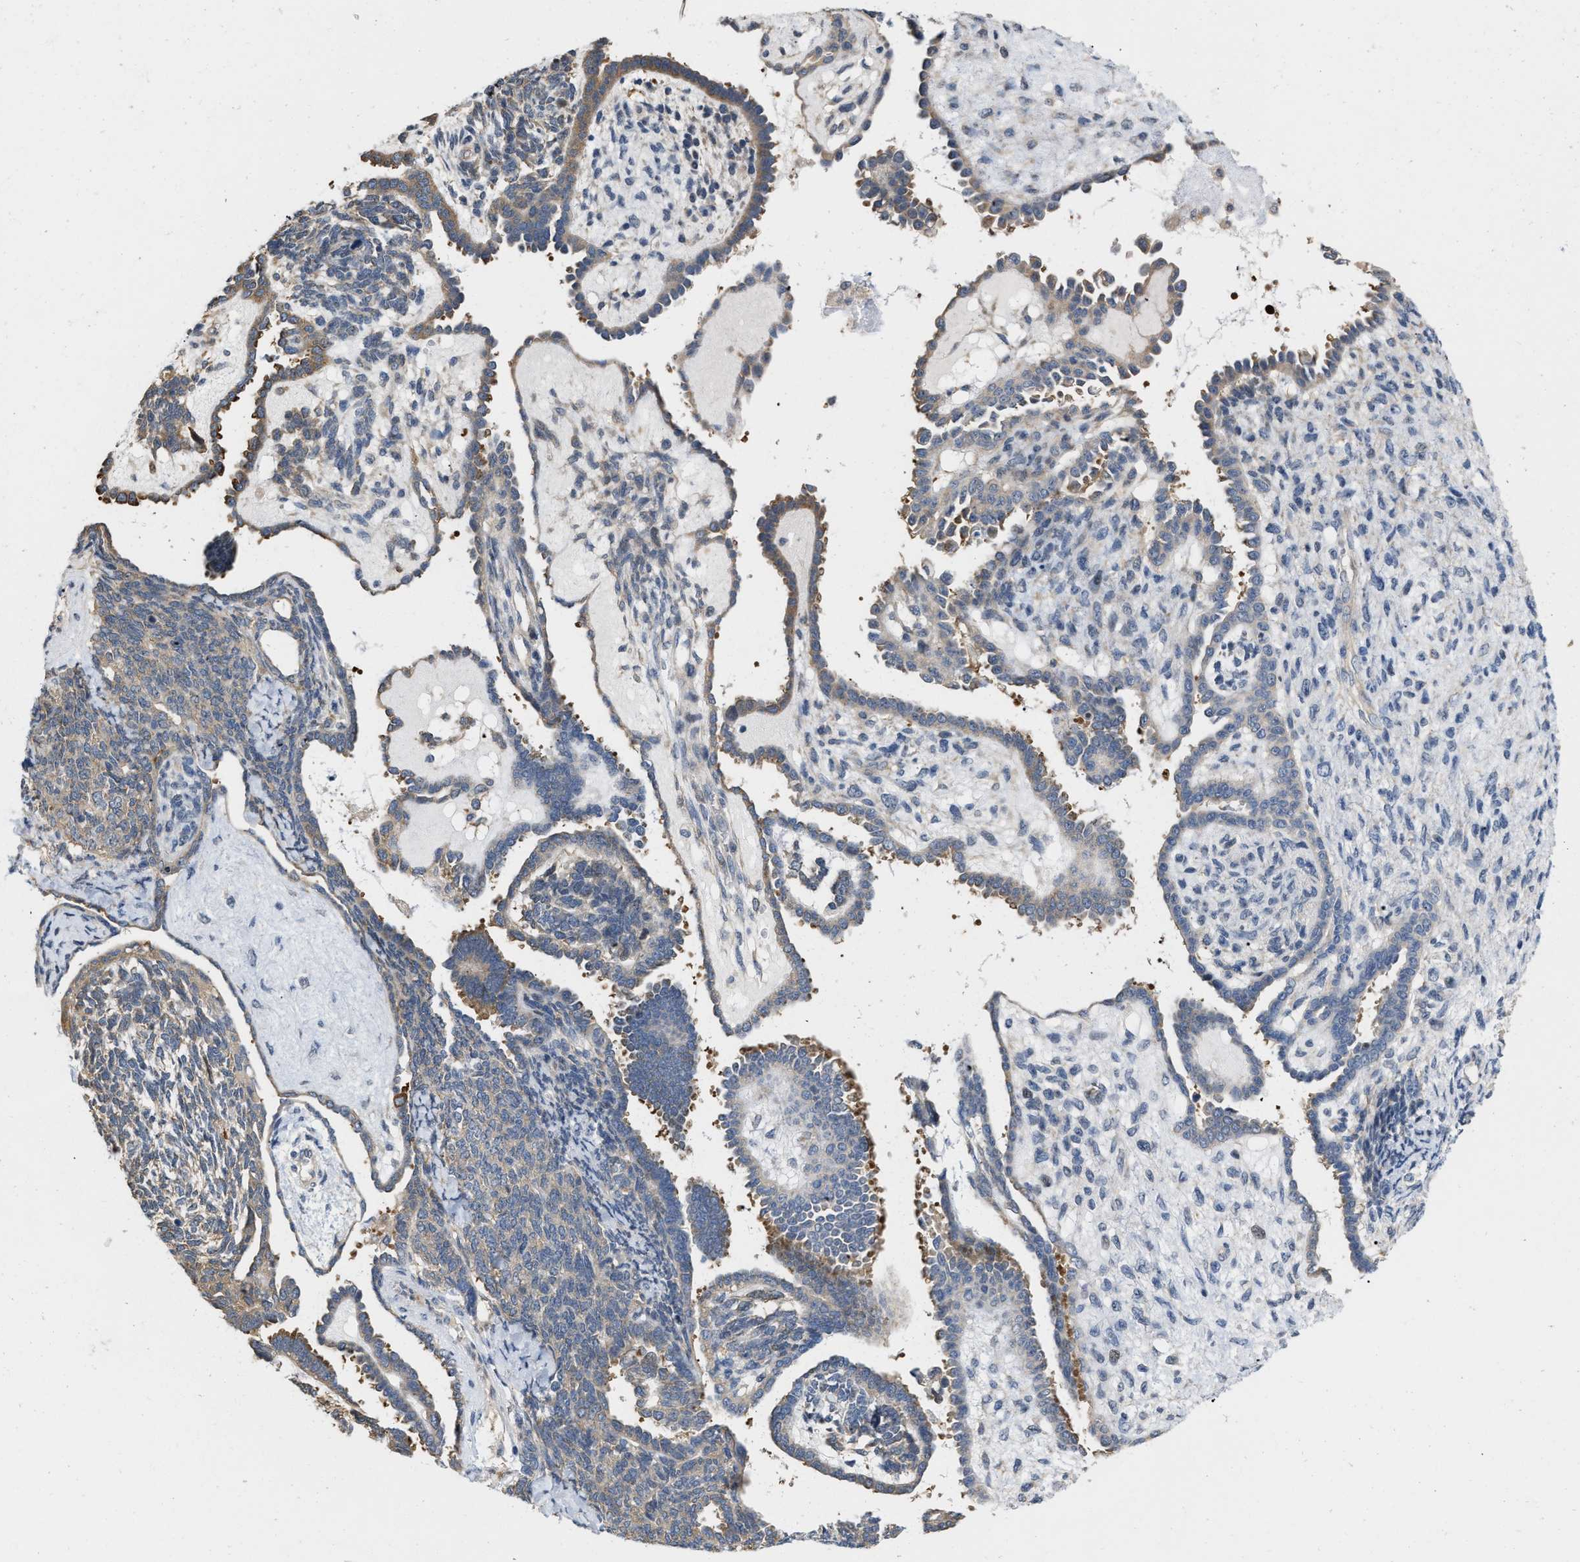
{"staining": {"intensity": "moderate", "quantity": "<25%", "location": "cytoplasmic/membranous"}, "tissue": "endometrial cancer", "cell_type": "Tumor cells", "image_type": "cancer", "snomed": [{"axis": "morphology", "description": "Neoplasm, malignant, NOS"}, {"axis": "topography", "description": "Endometrium"}], "caption": "A high-resolution histopathology image shows IHC staining of endometrial malignant neoplasm, which displays moderate cytoplasmic/membranous positivity in approximately <25% of tumor cells.", "gene": "CSNK1A1", "patient": {"sex": "female", "age": 74}}